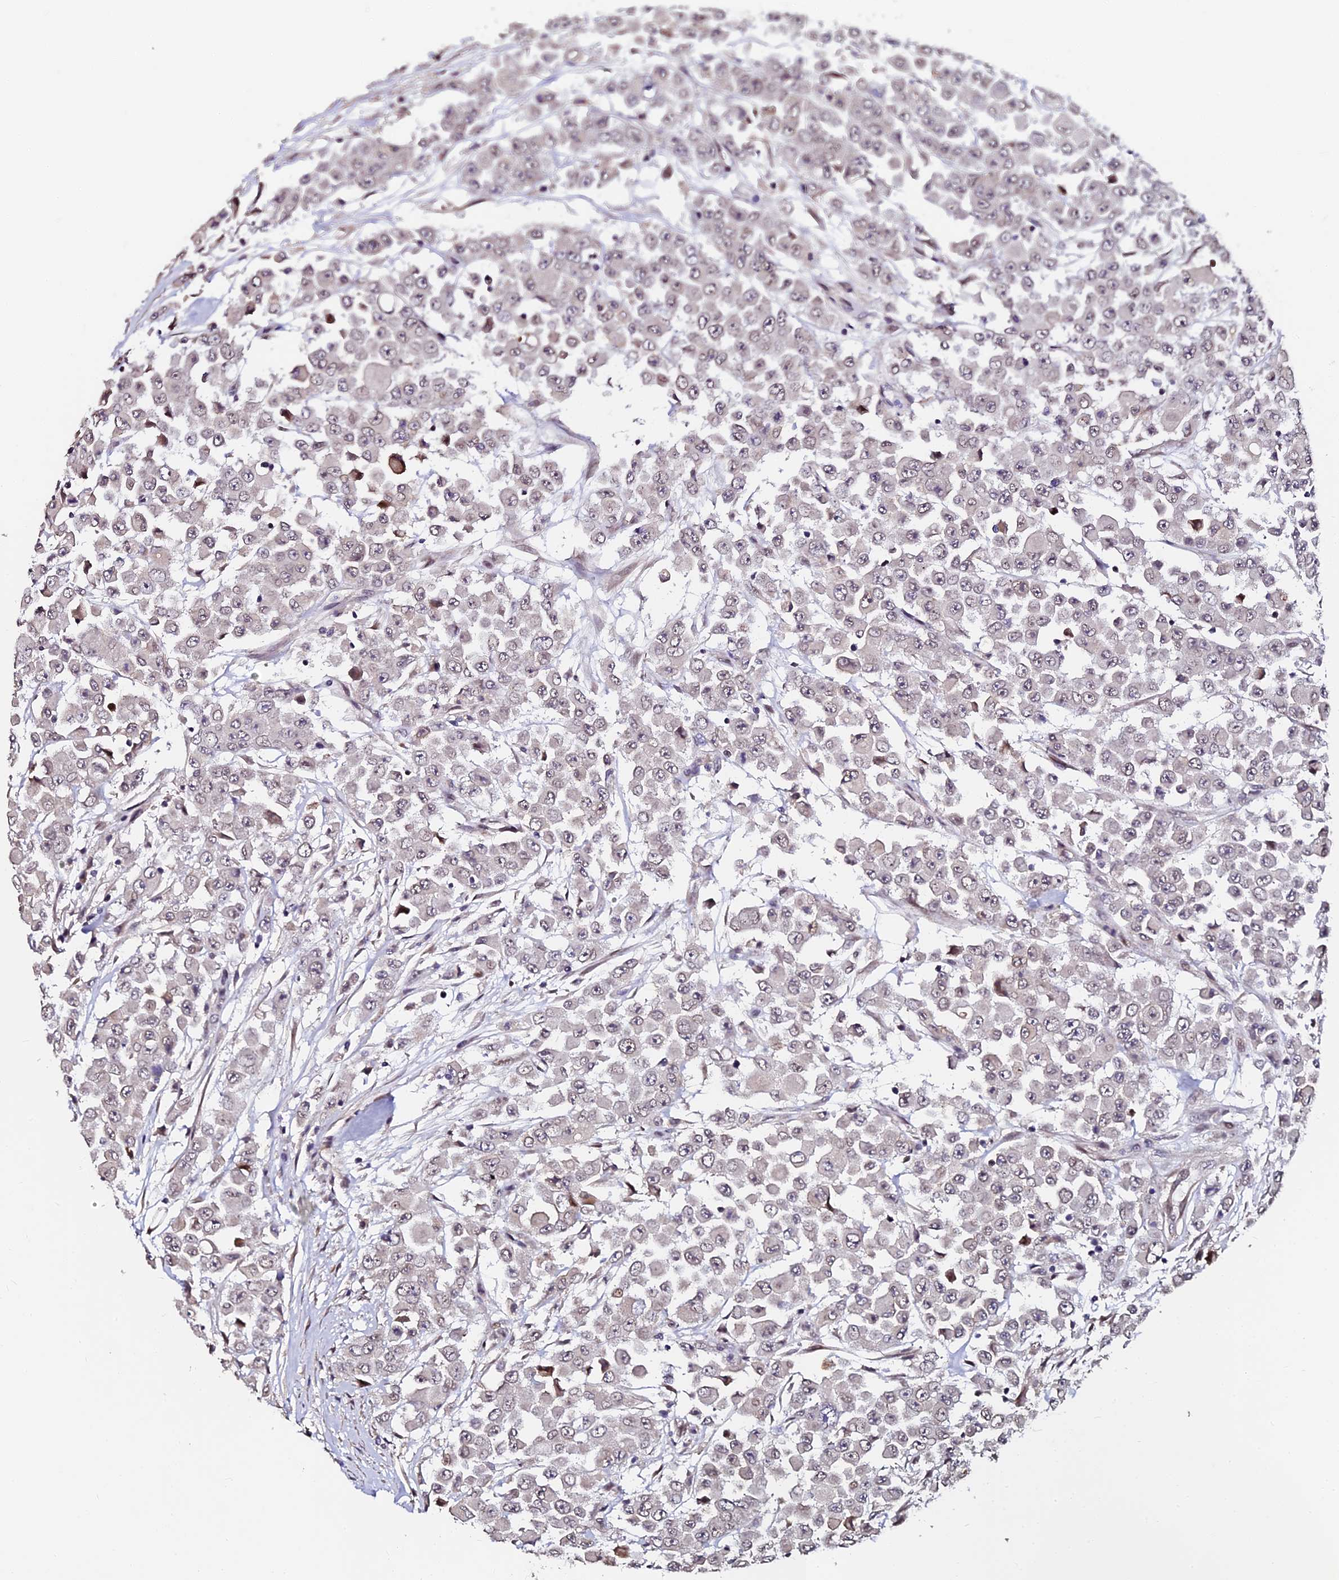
{"staining": {"intensity": "negative", "quantity": "none", "location": "none"}, "tissue": "colorectal cancer", "cell_type": "Tumor cells", "image_type": "cancer", "snomed": [{"axis": "morphology", "description": "Adenocarcinoma, NOS"}, {"axis": "topography", "description": "Colon"}], "caption": "Tumor cells are negative for protein expression in human colorectal adenocarcinoma.", "gene": "GPN3", "patient": {"sex": "male", "age": 51}}